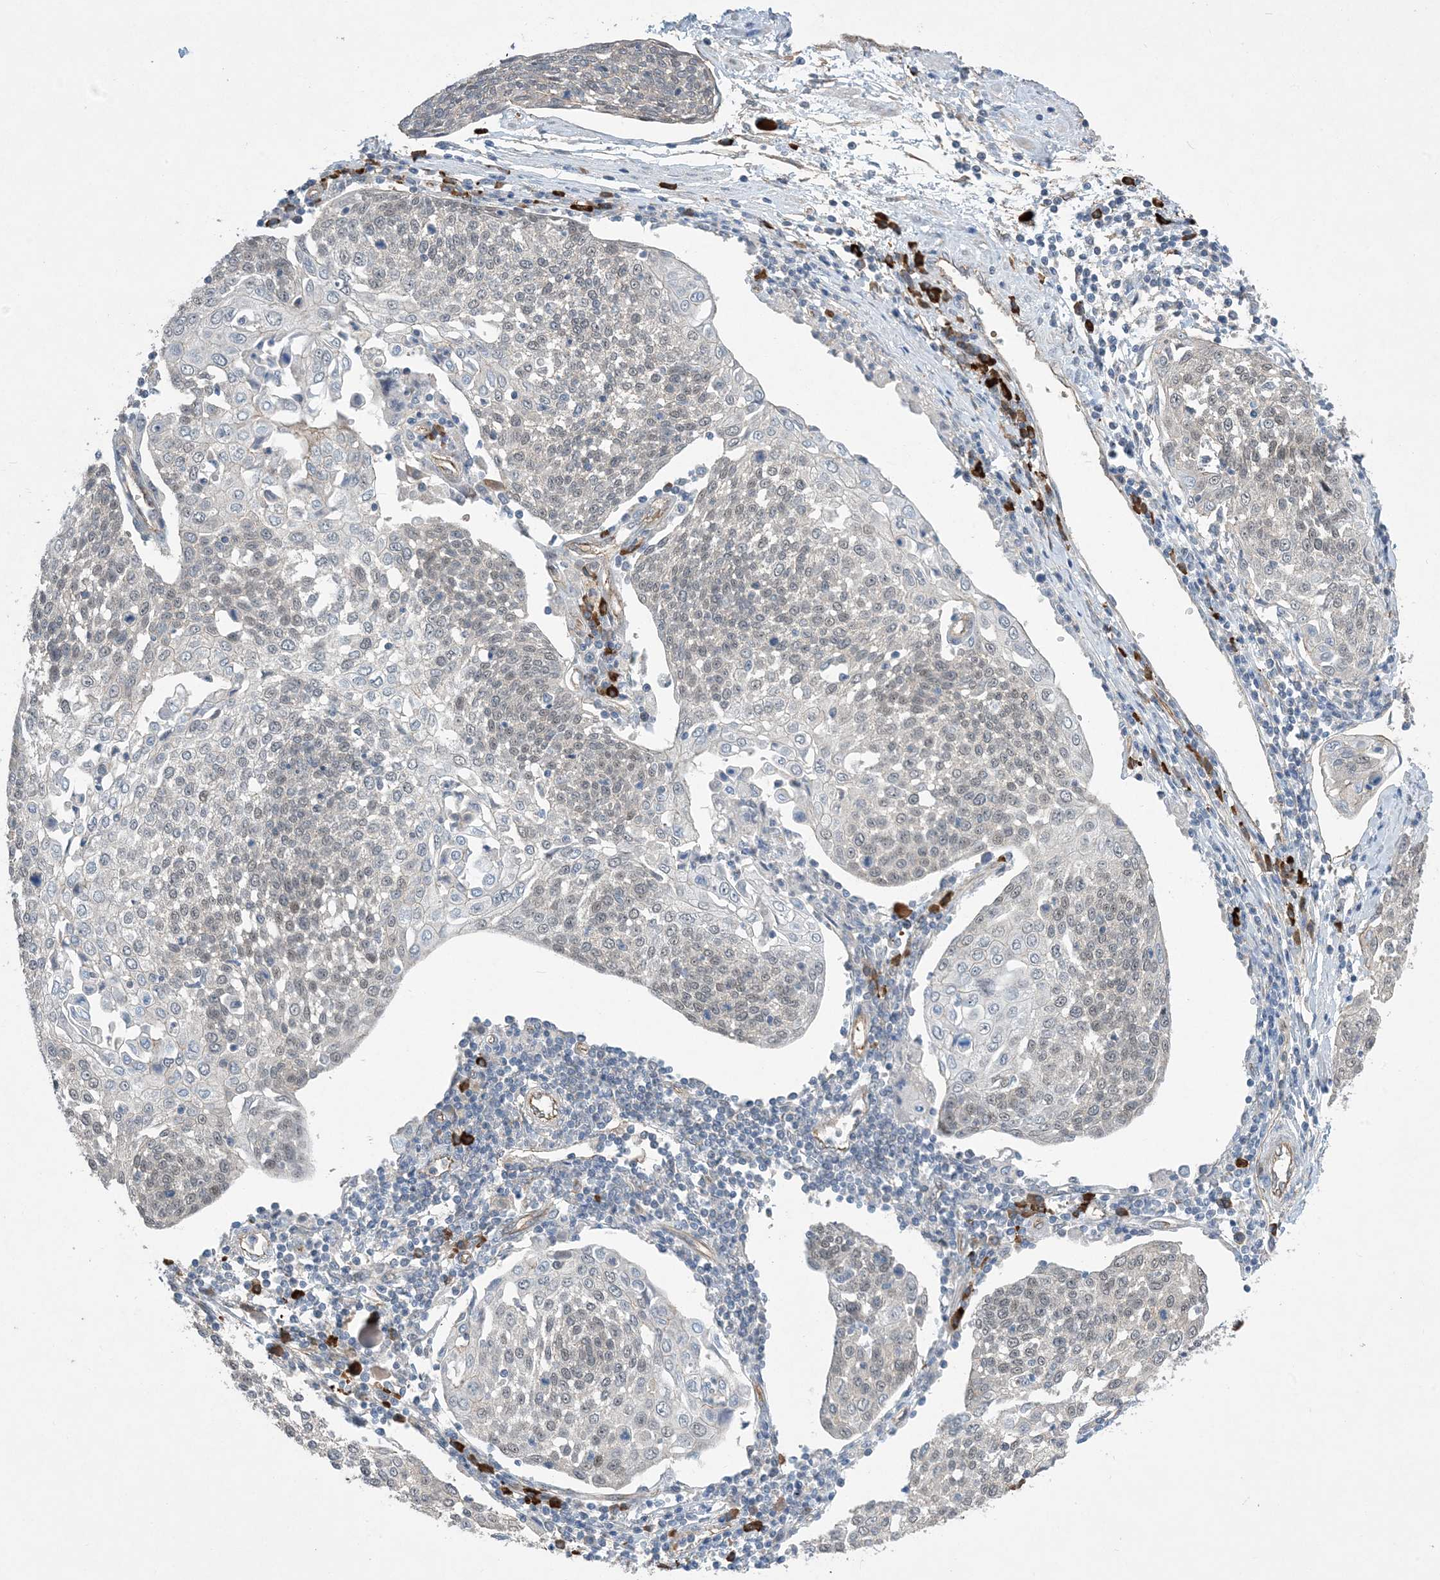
{"staining": {"intensity": "negative", "quantity": "none", "location": "none"}, "tissue": "cervical cancer", "cell_type": "Tumor cells", "image_type": "cancer", "snomed": [{"axis": "morphology", "description": "Squamous cell carcinoma, NOS"}, {"axis": "topography", "description": "Cervix"}], "caption": "High power microscopy photomicrograph of an IHC histopathology image of cervical cancer, revealing no significant staining in tumor cells.", "gene": "AOC1", "patient": {"sex": "female", "age": 34}}